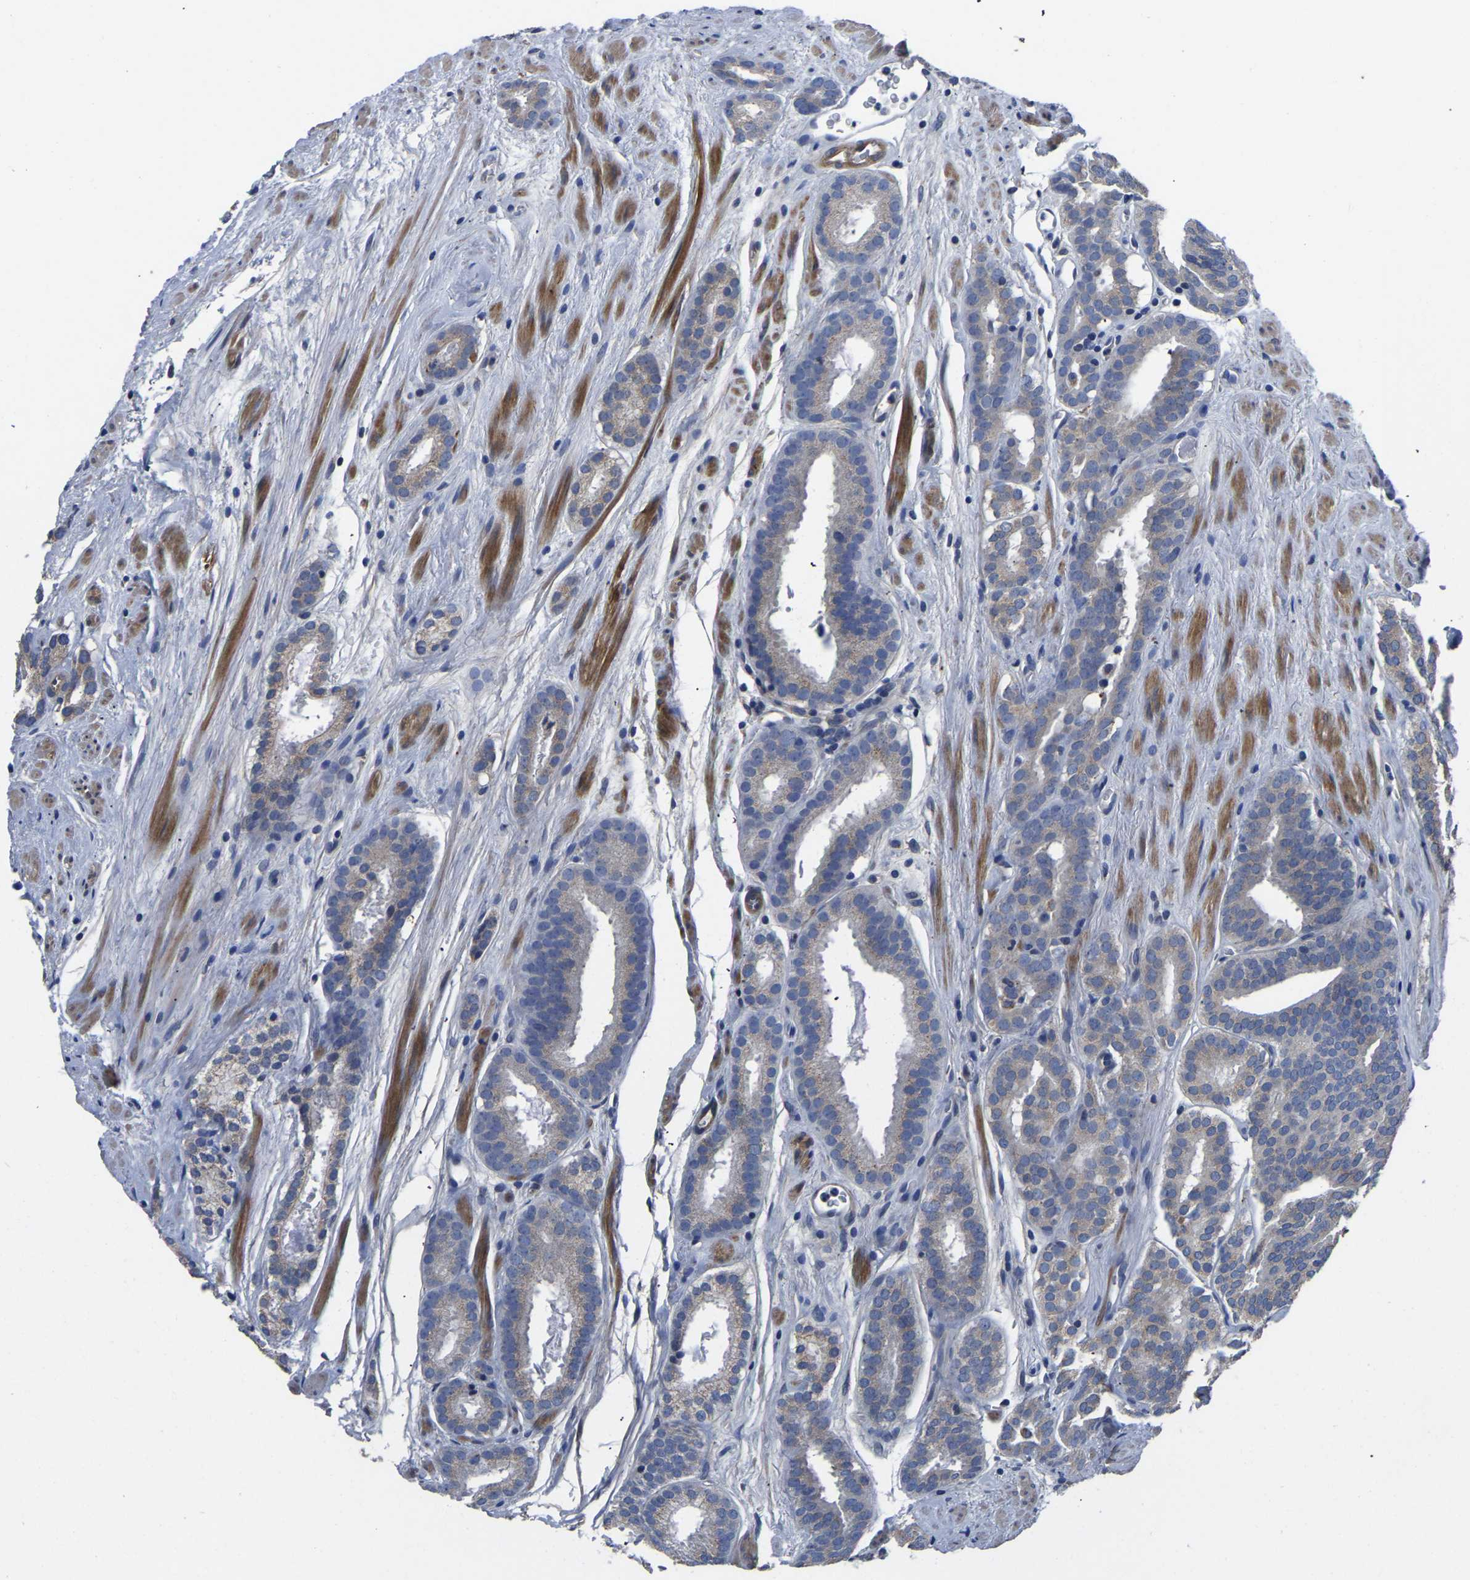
{"staining": {"intensity": "negative", "quantity": "none", "location": "none"}, "tissue": "prostate cancer", "cell_type": "Tumor cells", "image_type": "cancer", "snomed": [{"axis": "morphology", "description": "Adenocarcinoma, Low grade"}, {"axis": "topography", "description": "Prostate"}], "caption": "Immunohistochemistry (IHC) of human adenocarcinoma (low-grade) (prostate) shows no staining in tumor cells.", "gene": "PDLIM7", "patient": {"sex": "male", "age": 69}}